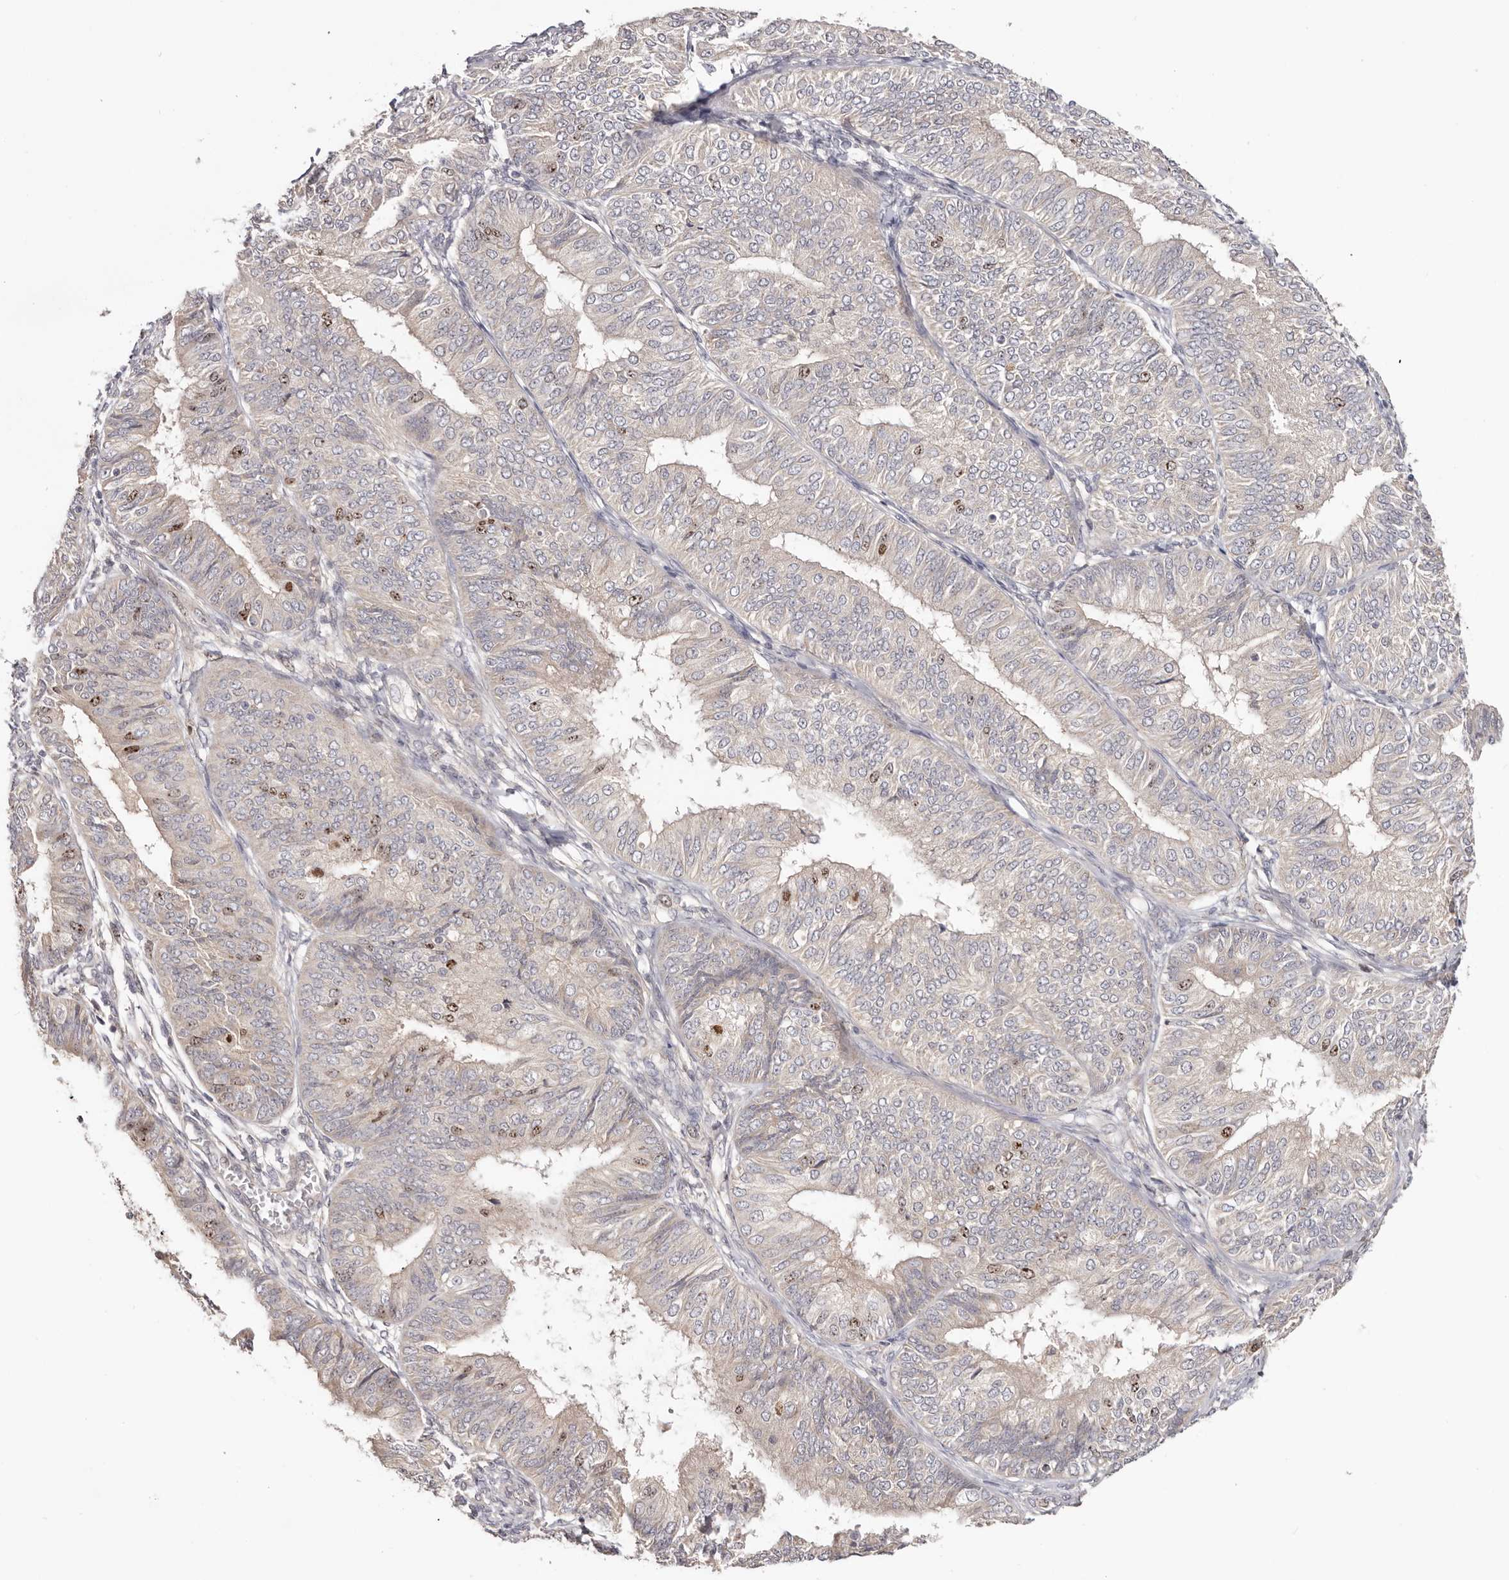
{"staining": {"intensity": "moderate", "quantity": "<25%", "location": "nuclear"}, "tissue": "endometrial cancer", "cell_type": "Tumor cells", "image_type": "cancer", "snomed": [{"axis": "morphology", "description": "Adenocarcinoma, NOS"}, {"axis": "topography", "description": "Endometrium"}], "caption": "This is a photomicrograph of immunohistochemistry (IHC) staining of endometrial adenocarcinoma, which shows moderate positivity in the nuclear of tumor cells.", "gene": "CCDC190", "patient": {"sex": "female", "age": 58}}